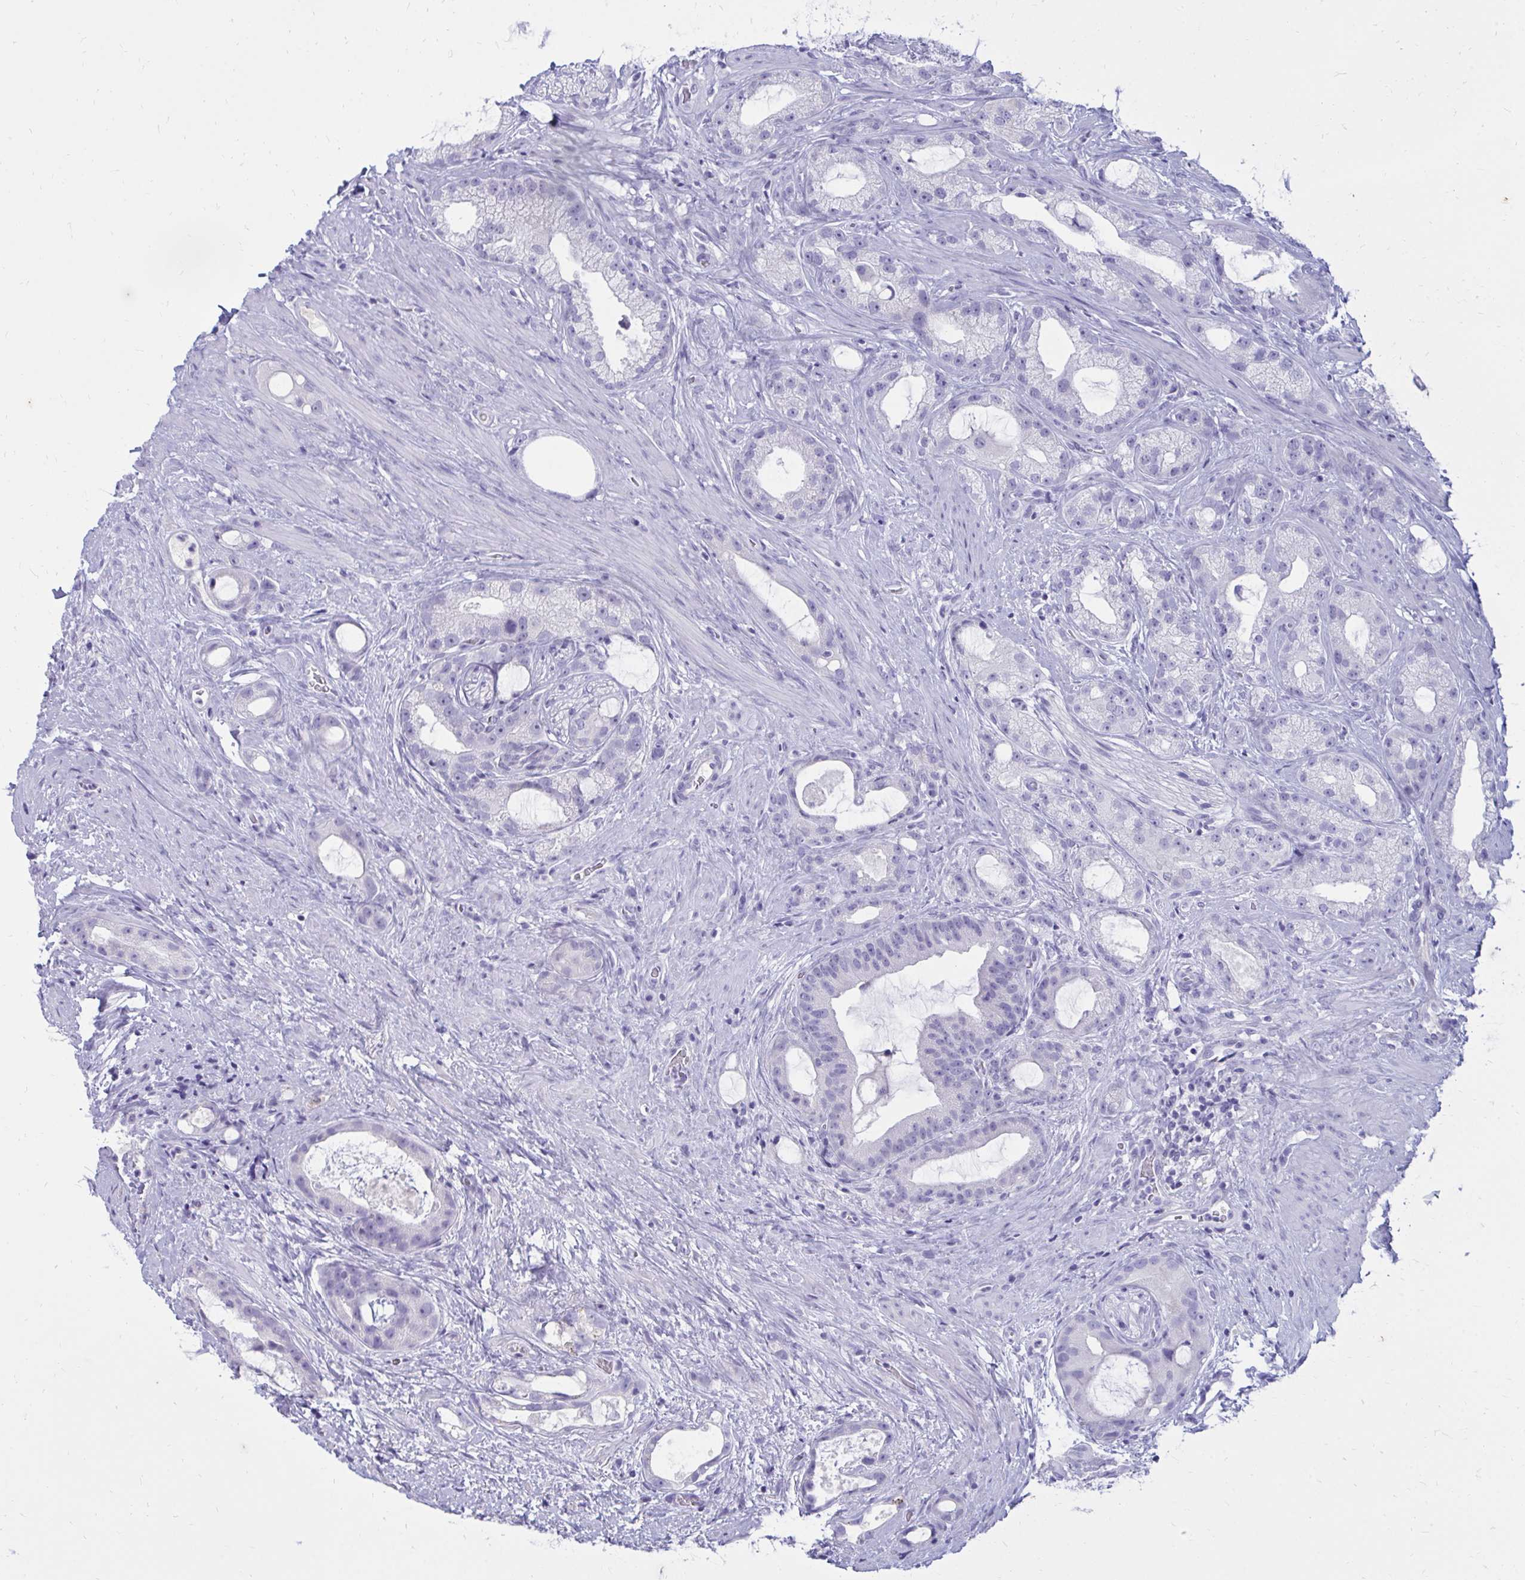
{"staining": {"intensity": "negative", "quantity": "none", "location": "none"}, "tissue": "prostate cancer", "cell_type": "Tumor cells", "image_type": "cancer", "snomed": [{"axis": "morphology", "description": "Adenocarcinoma, High grade"}, {"axis": "topography", "description": "Prostate"}], "caption": "Immunohistochemistry histopathology image of prostate cancer stained for a protein (brown), which exhibits no staining in tumor cells.", "gene": "NANOGNB", "patient": {"sex": "male", "age": 65}}